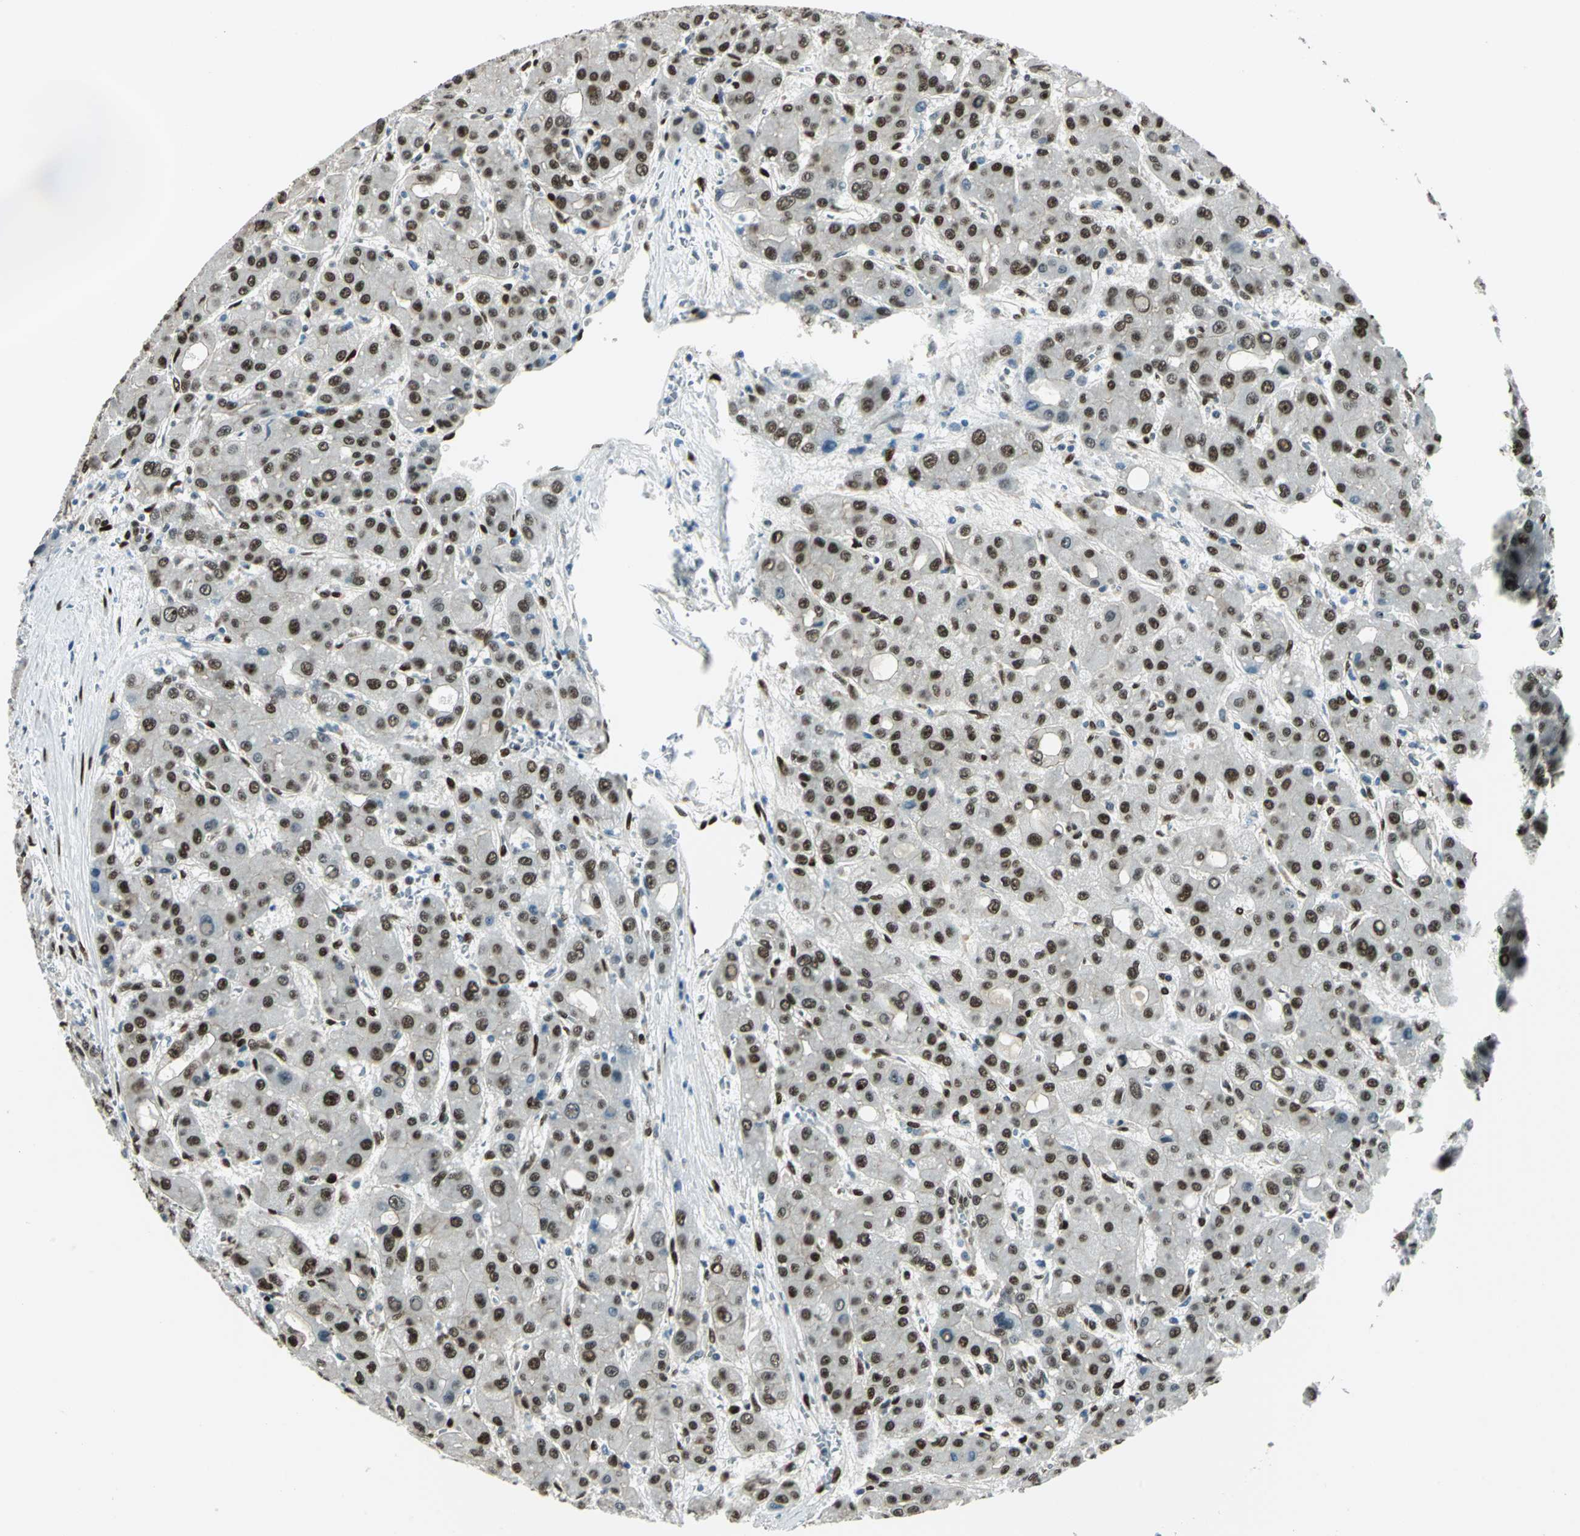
{"staining": {"intensity": "strong", "quantity": ">75%", "location": "nuclear"}, "tissue": "liver cancer", "cell_type": "Tumor cells", "image_type": "cancer", "snomed": [{"axis": "morphology", "description": "Carcinoma, Hepatocellular, NOS"}, {"axis": "topography", "description": "Liver"}], "caption": "Tumor cells display high levels of strong nuclear staining in approximately >75% of cells in human liver cancer. (DAB IHC with brightfield microscopy, high magnification).", "gene": "NFIA", "patient": {"sex": "male", "age": 55}}